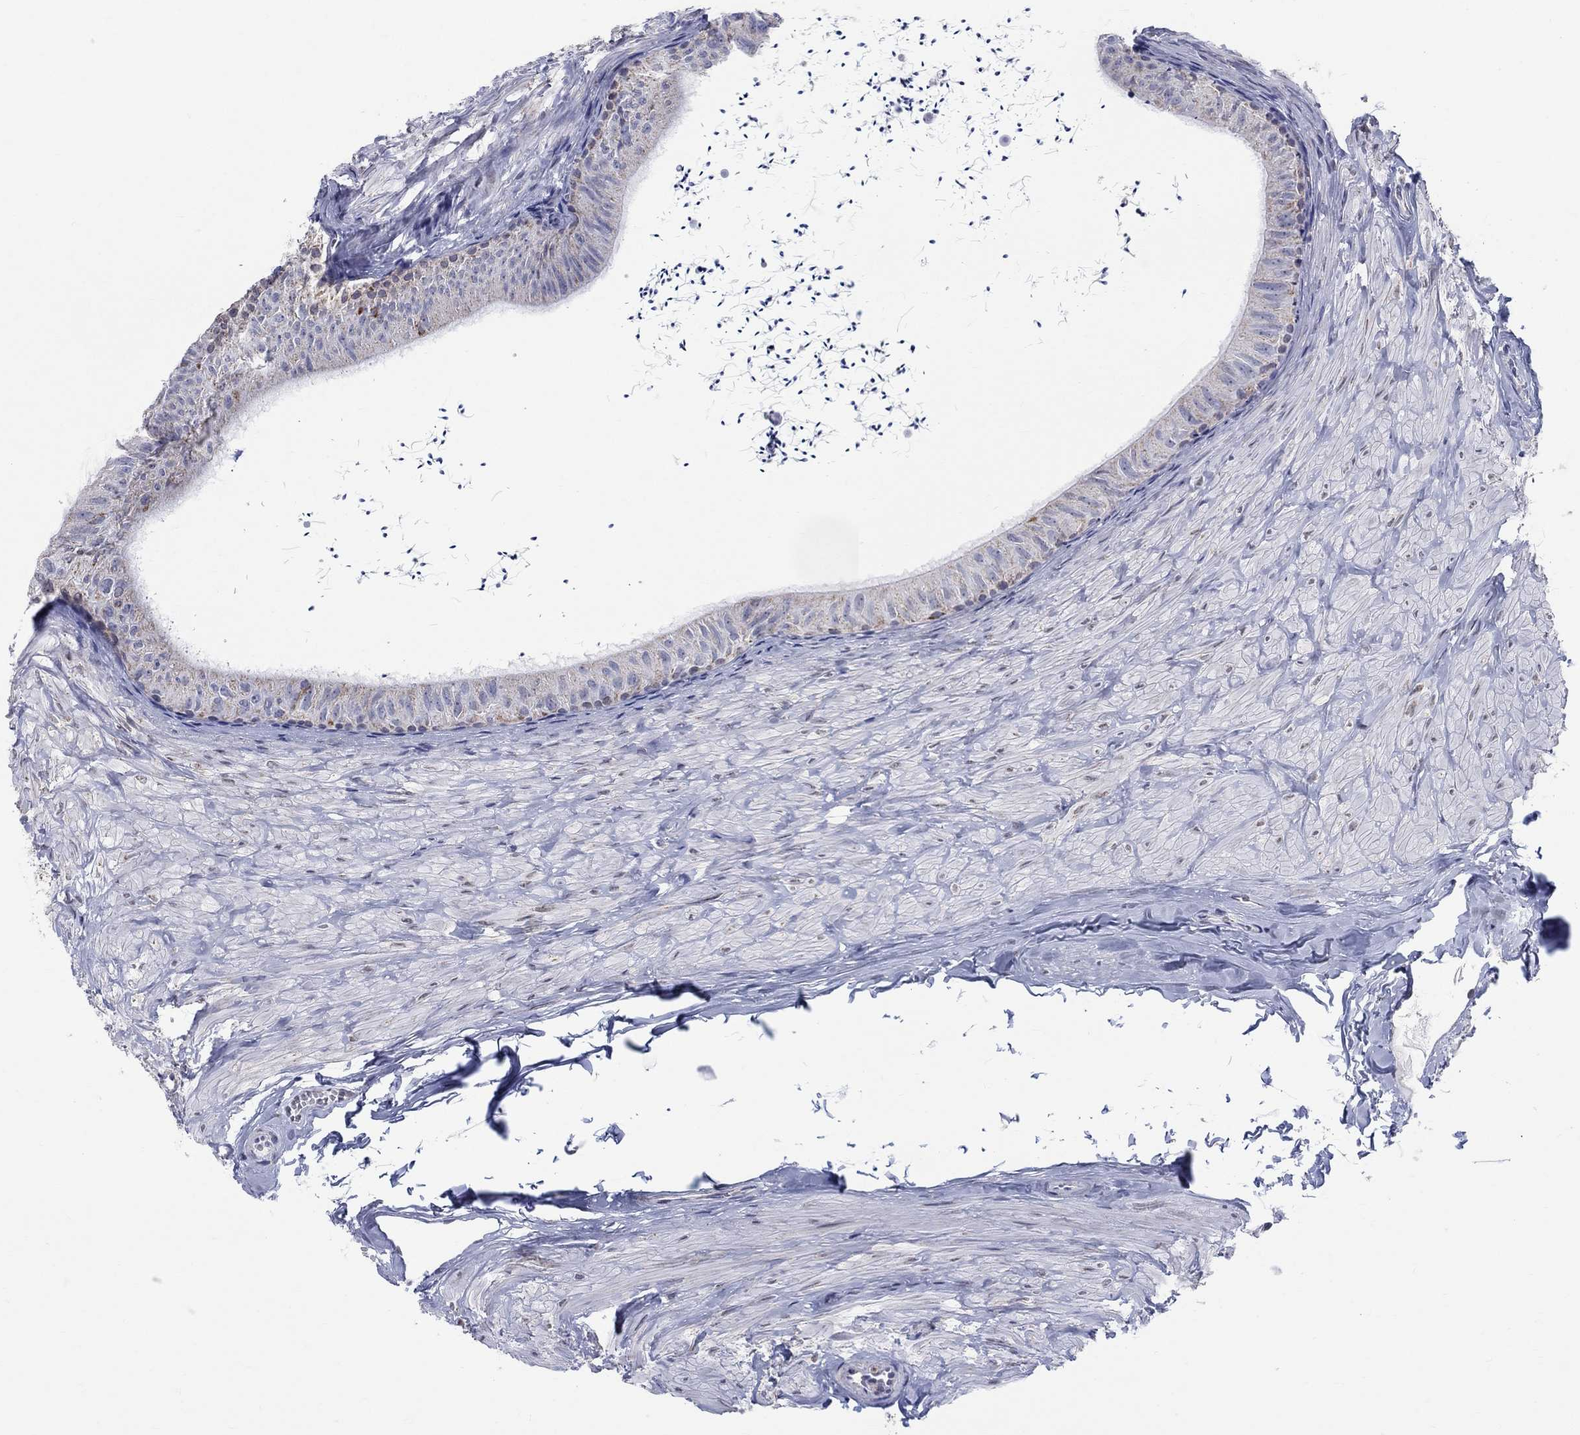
{"staining": {"intensity": "moderate", "quantity": "<25%", "location": "cytoplasmic/membranous"}, "tissue": "epididymis", "cell_type": "Glandular cells", "image_type": "normal", "snomed": [{"axis": "morphology", "description": "Normal tissue, NOS"}, {"axis": "topography", "description": "Epididymis"}], "caption": "Protein expression by immunohistochemistry (IHC) demonstrates moderate cytoplasmic/membranous positivity in about <25% of glandular cells in normal epididymis.", "gene": "KISS1R", "patient": {"sex": "male", "age": 32}}